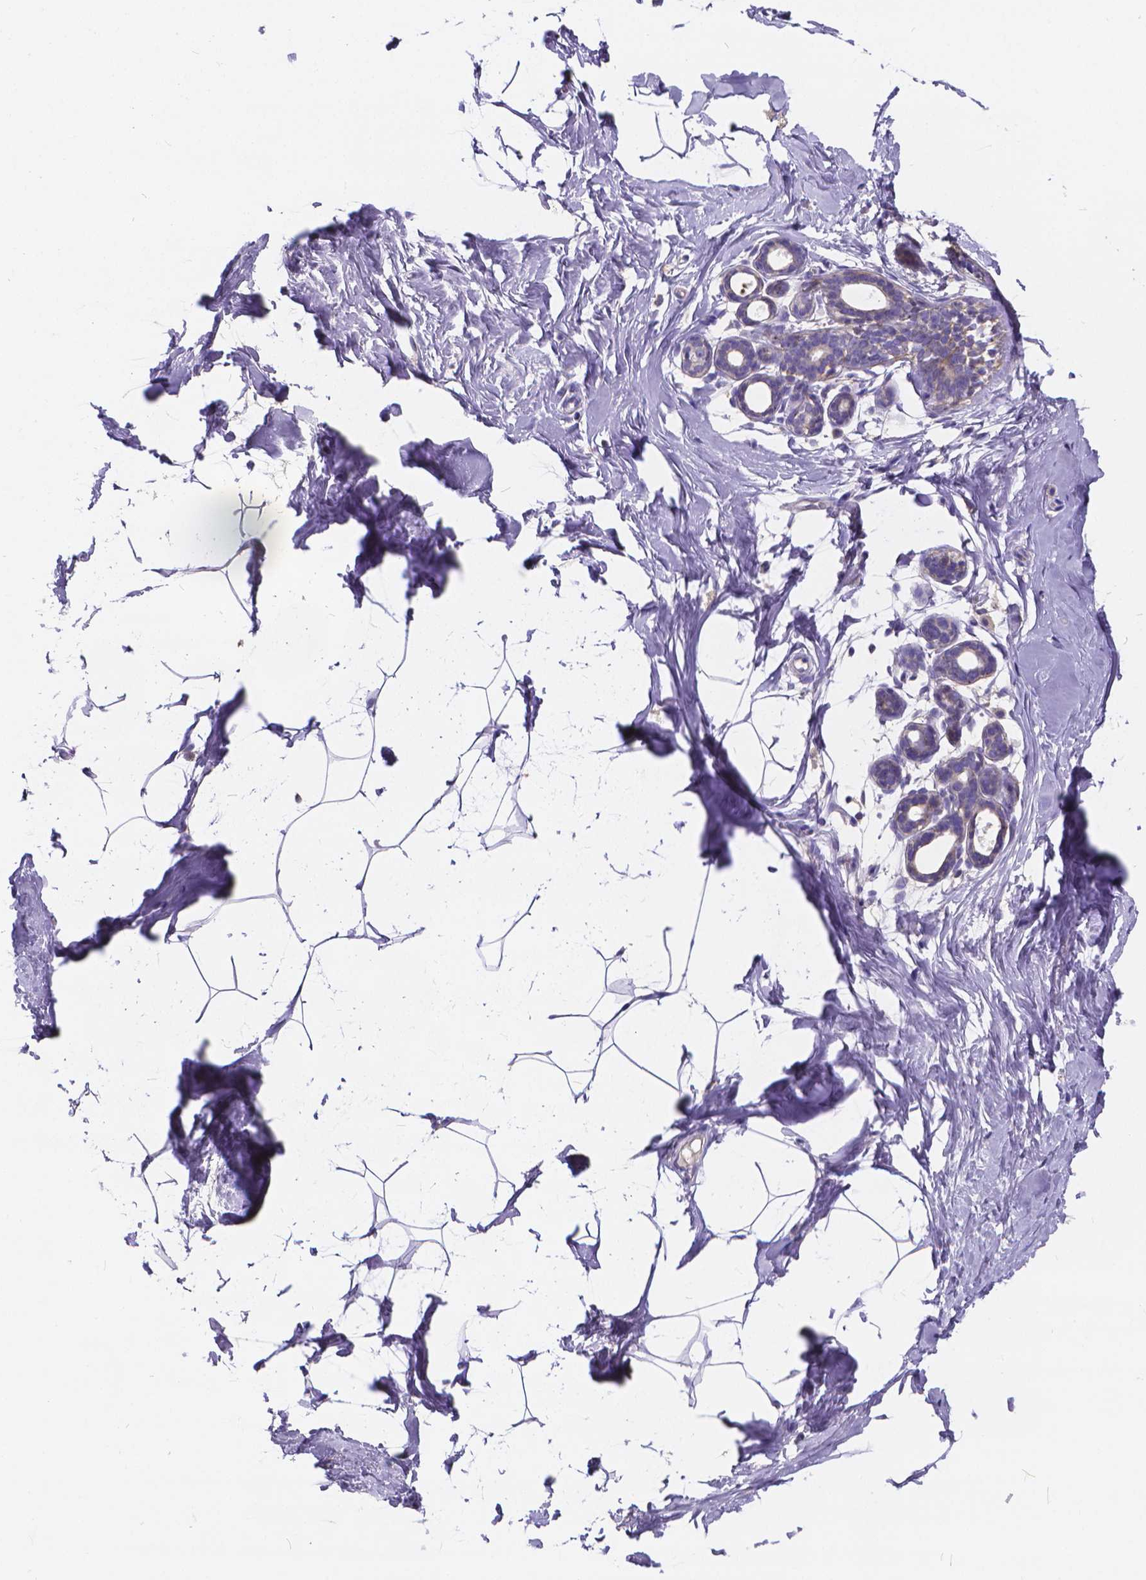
{"staining": {"intensity": "negative", "quantity": "none", "location": "none"}, "tissue": "breast", "cell_type": "Adipocytes", "image_type": "normal", "snomed": [{"axis": "morphology", "description": "Normal tissue, NOS"}, {"axis": "topography", "description": "Breast"}], "caption": "A photomicrograph of human breast is negative for staining in adipocytes. (Brightfield microscopy of DAB immunohistochemistry at high magnification).", "gene": "GLRB", "patient": {"sex": "female", "age": 32}}